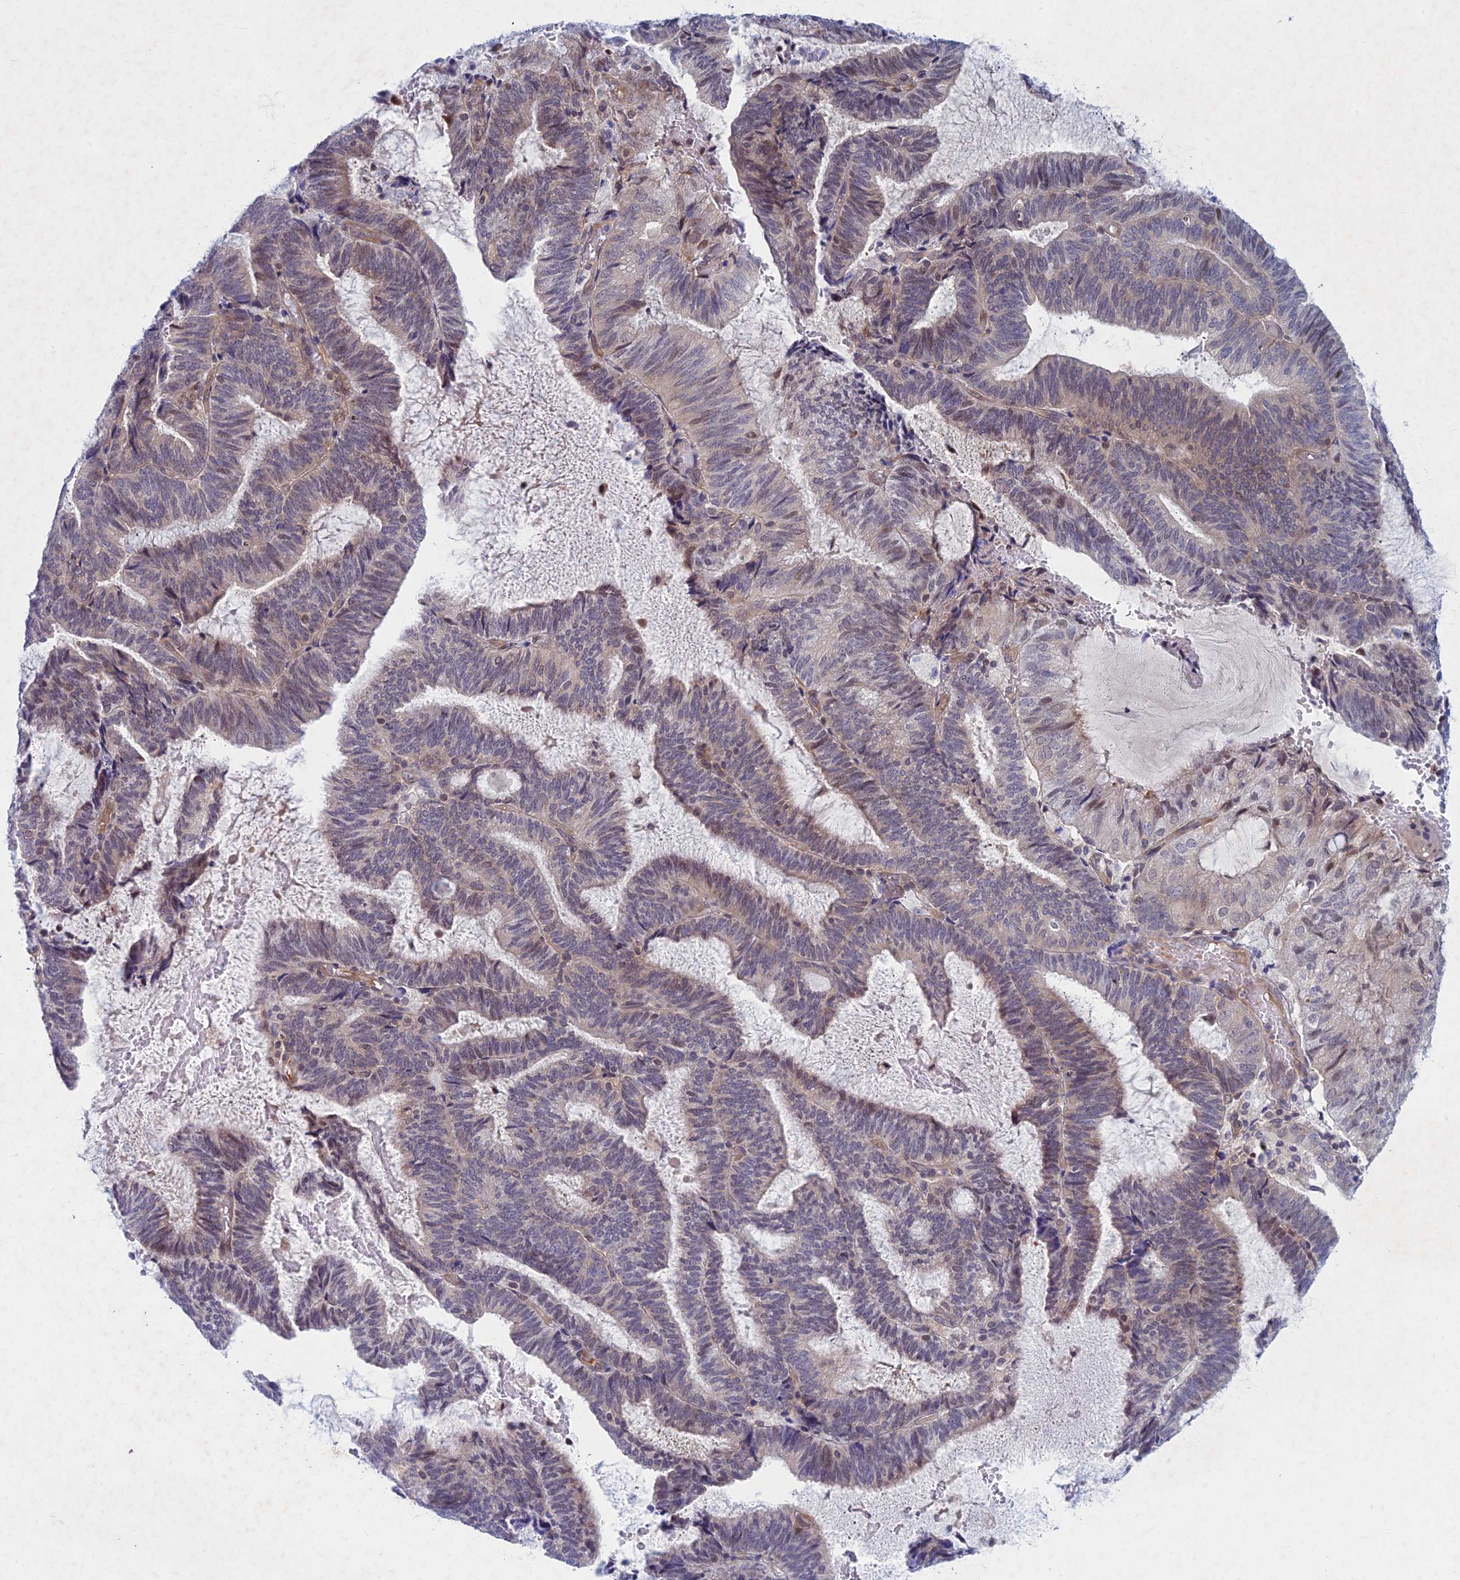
{"staining": {"intensity": "weak", "quantity": "<25%", "location": "cytoplasmic/membranous,nuclear"}, "tissue": "endometrial cancer", "cell_type": "Tumor cells", "image_type": "cancer", "snomed": [{"axis": "morphology", "description": "Adenocarcinoma, NOS"}, {"axis": "topography", "description": "Endometrium"}], "caption": "Tumor cells show no significant positivity in endometrial adenocarcinoma. The staining was performed using DAB (3,3'-diaminobenzidine) to visualize the protein expression in brown, while the nuclei were stained in blue with hematoxylin (Magnification: 20x).", "gene": "PTHLH", "patient": {"sex": "female", "age": 81}}